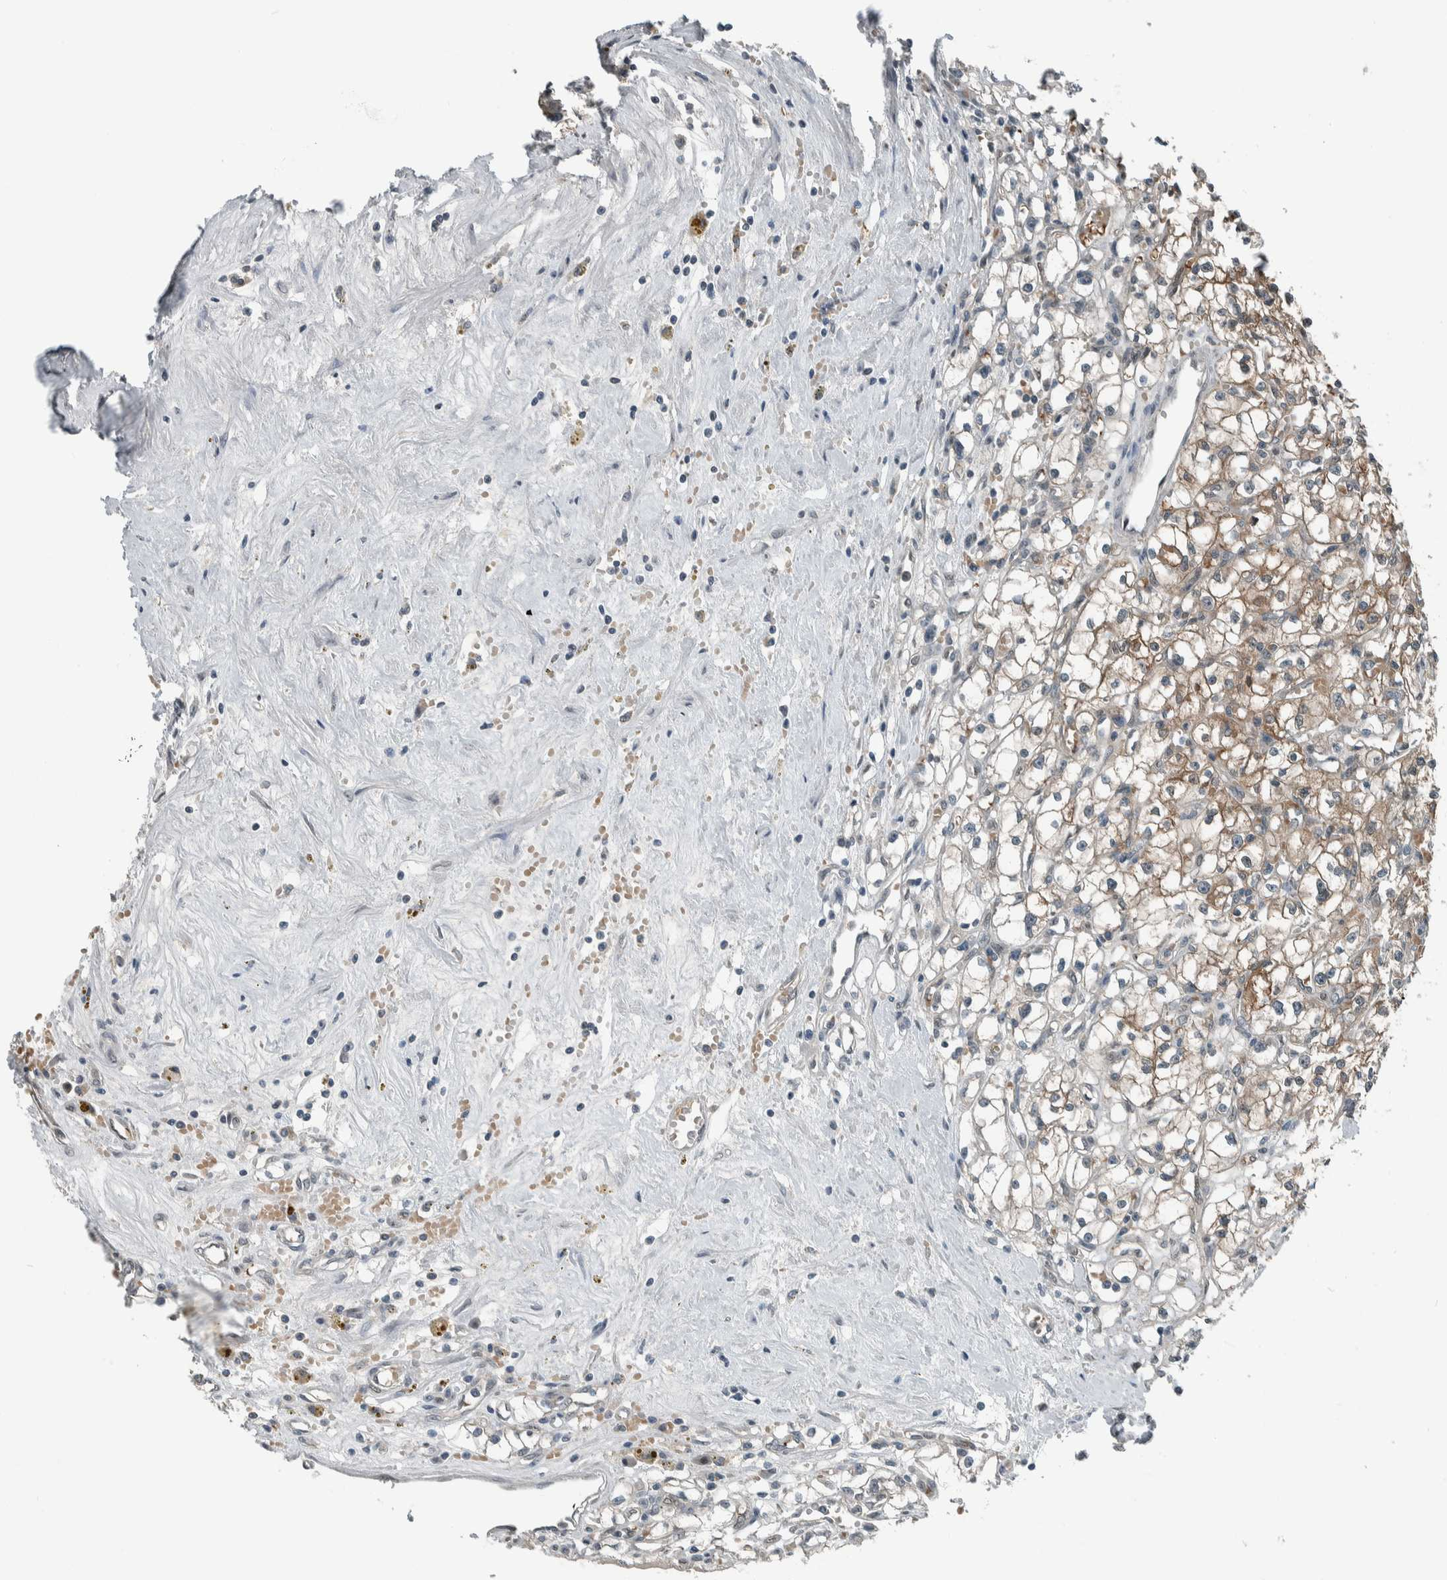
{"staining": {"intensity": "weak", "quantity": "25%-75%", "location": "cytoplasmic/membranous"}, "tissue": "renal cancer", "cell_type": "Tumor cells", "image_type": "cancer", "snomed": [{"axis": "morphology", "description": "Adenocarcinoma, NOS"}, {"axis": "topography", "description": "Kidney"}], "caption": "High-power microscopy captured an immunohistochemistry histopathology image of renal cancer, revealing weak cytoplasmic/membranous expression in about 25%-75% of tumor cells.", "gene": "ALAD", "patient": {"sex": "male", "age": 56}}